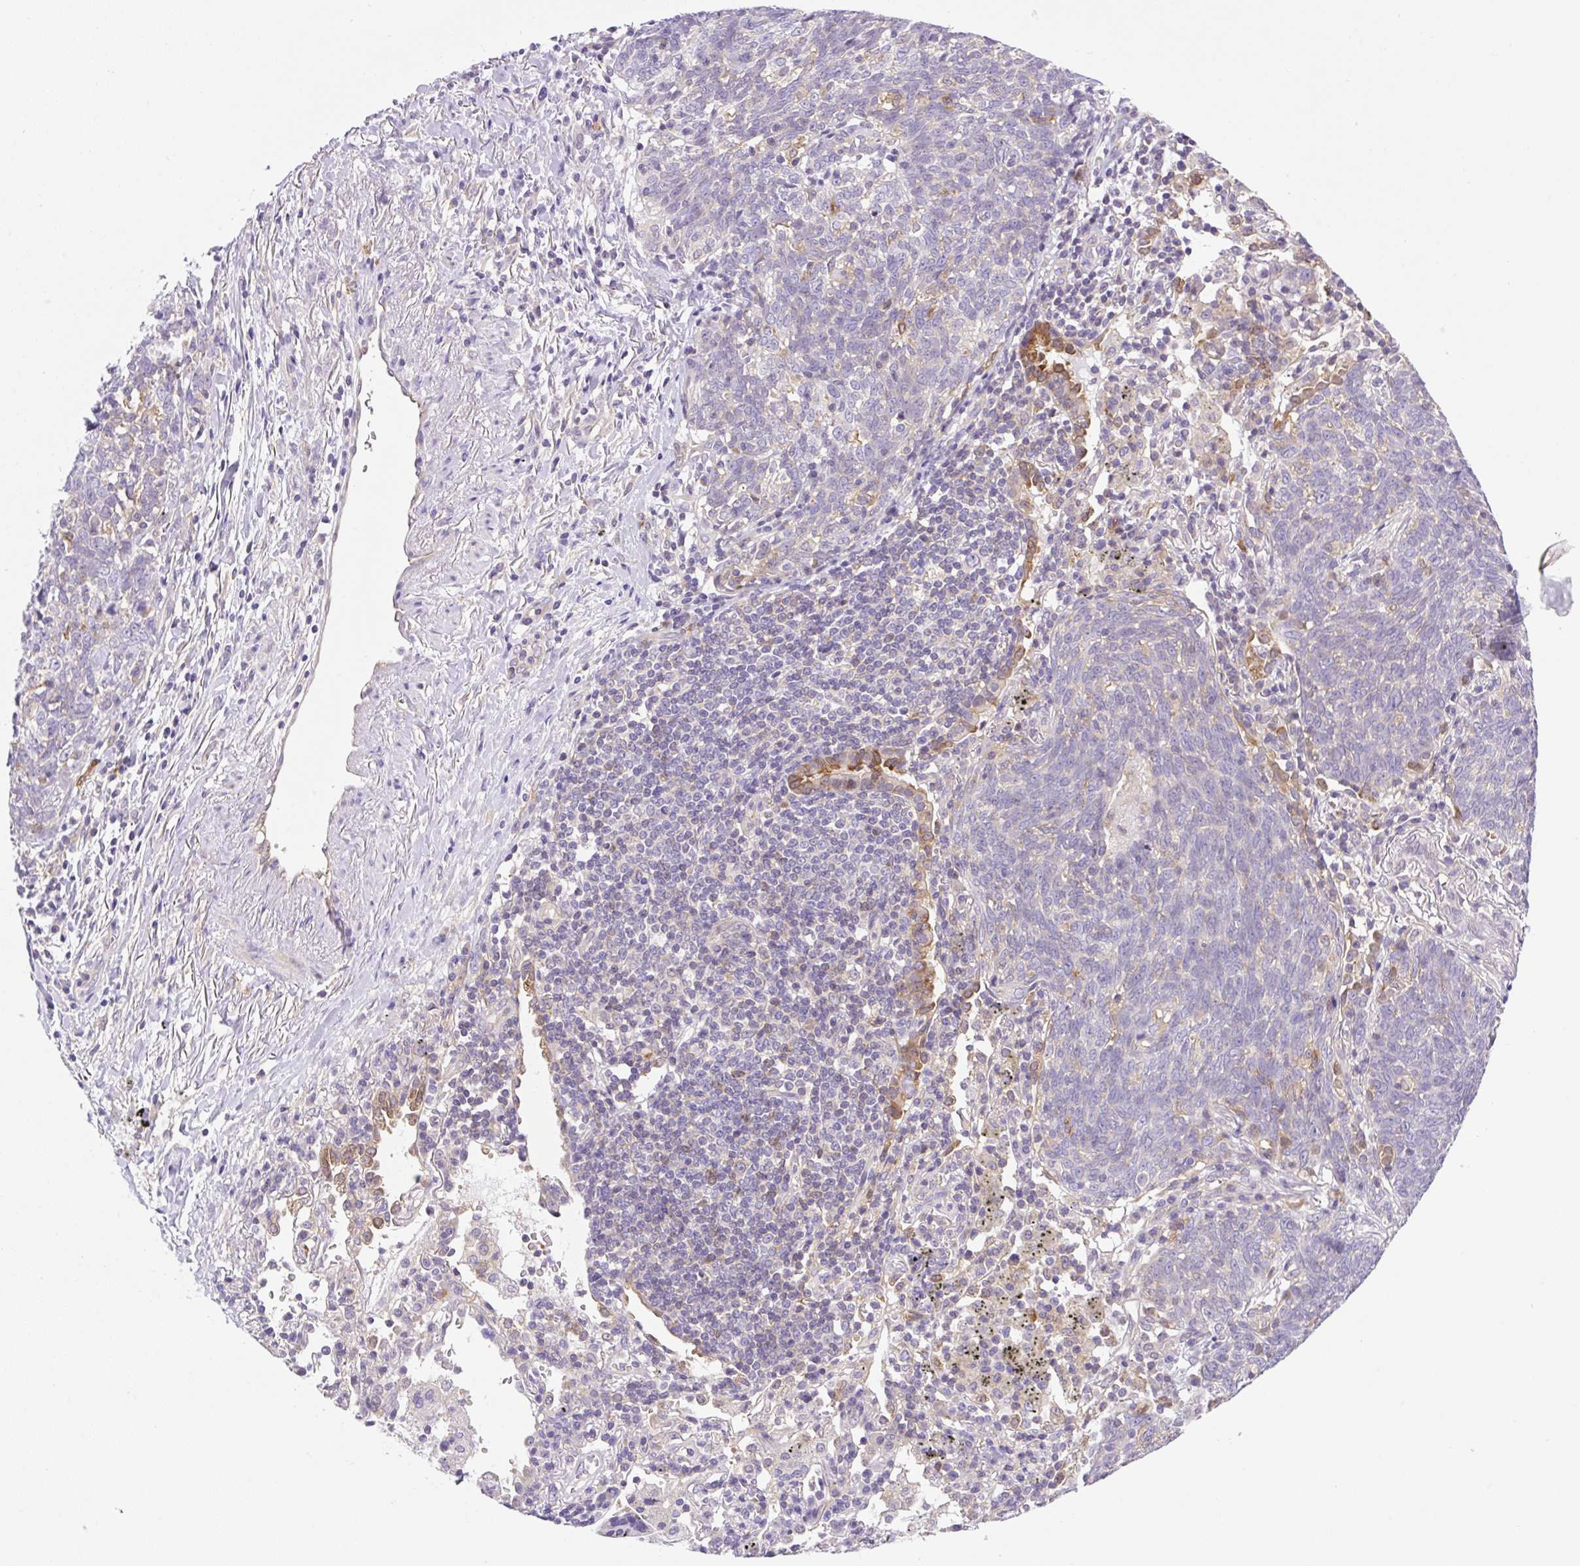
{"staining": {"intensity": "negative", "quantity": "none", "location": "none"}, "tissue": "lung cancer", "cell_type": "Tumor cells", "image_type": "cancer", "snomed": [{"axis": "morphology", "description": "Squamous cell carcinoma, NOS"}, {"axis": "topography", "description": "Lung"}], "caption": "Protein analysis of lung cancer (squamous cell carcinoma) demonstrates no significant positivity in tumor cells. (Stains: DAB immunohistochemistry (IHC) with hematoxylin counter stain, Microscopy: brightfield microscopy at high magnification).", "gene": "CAMK2B", "patient": {"sex": "female", "age": 72}}